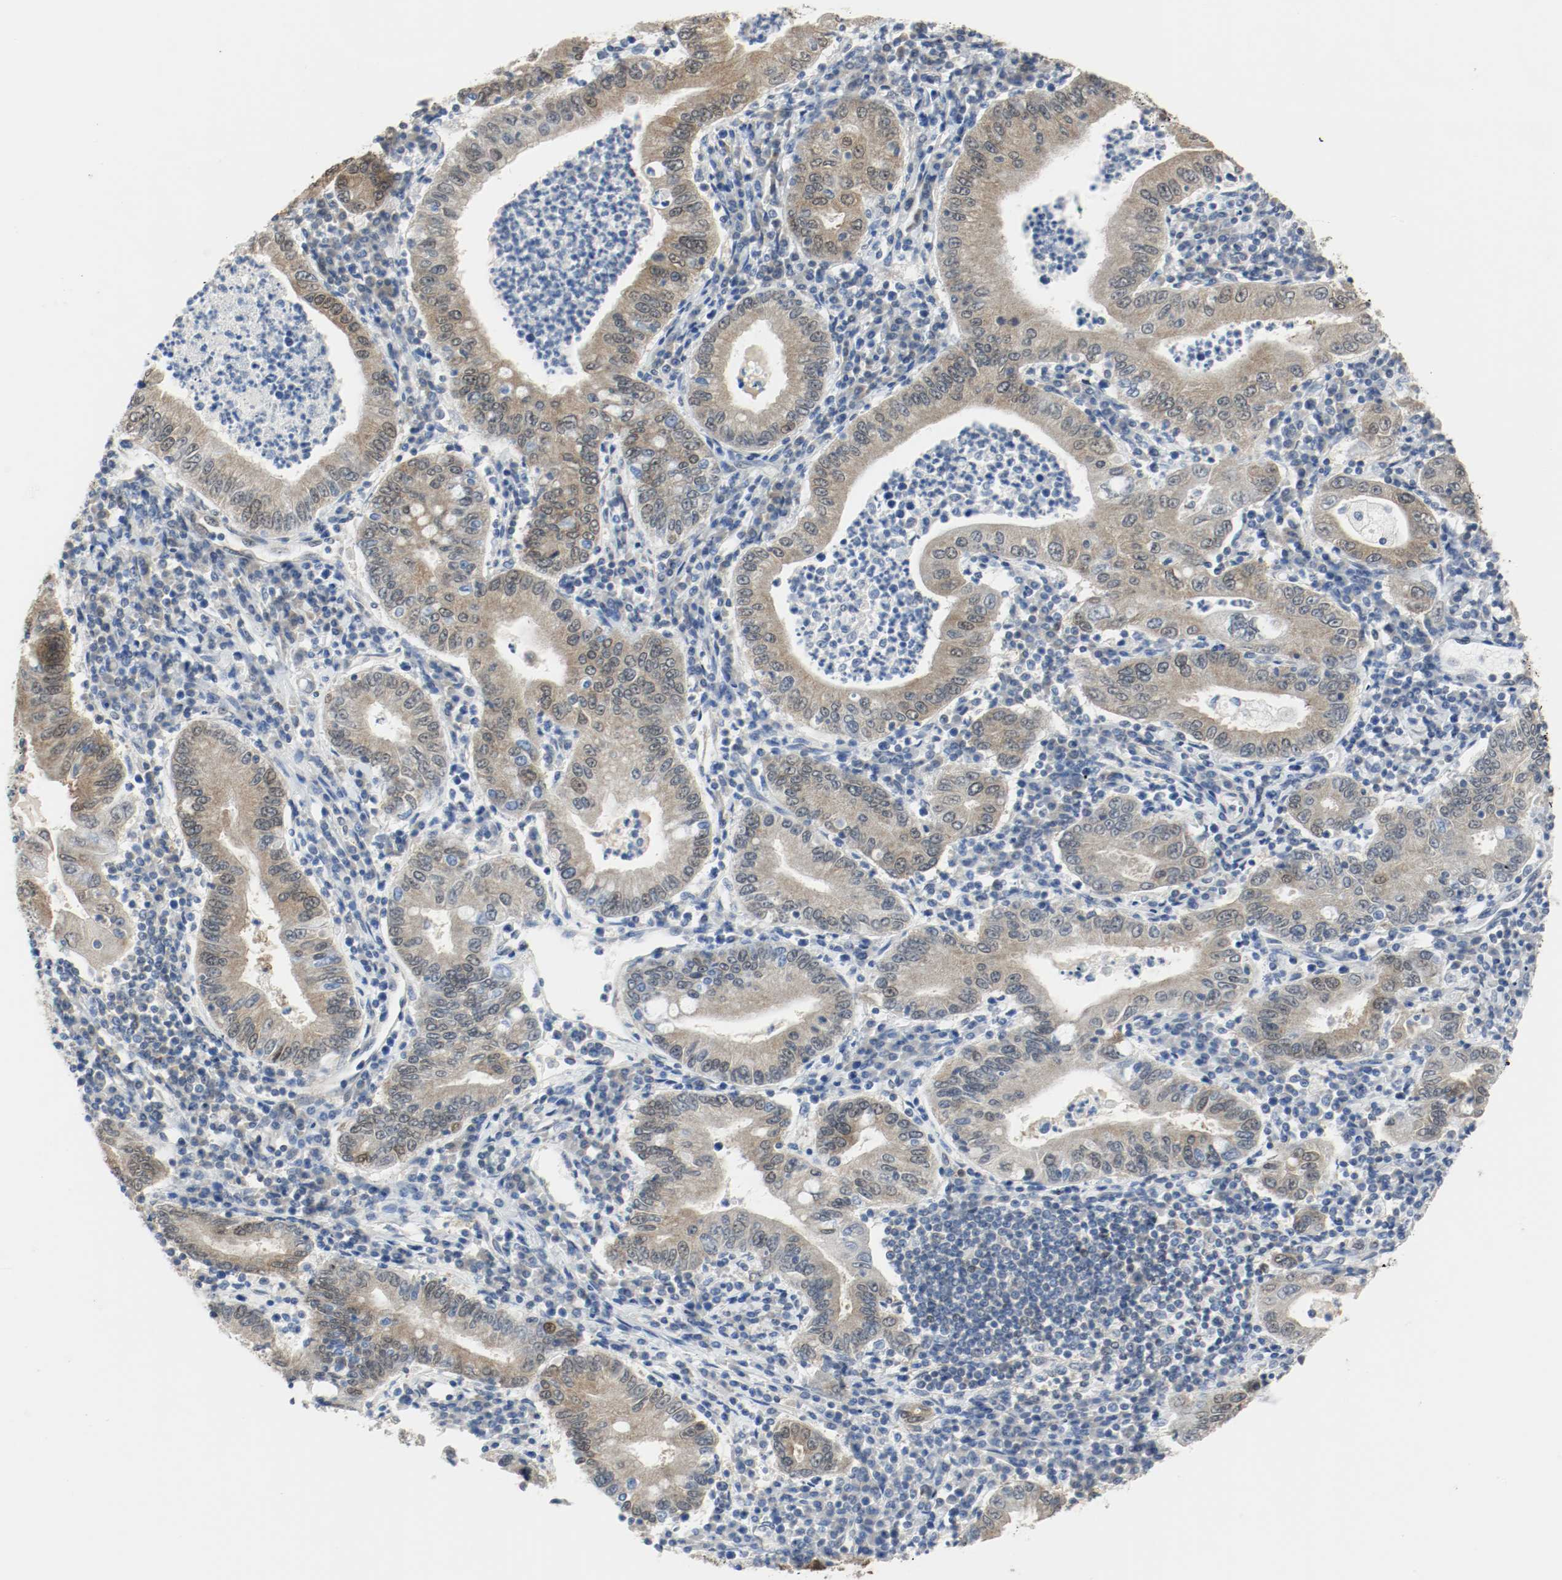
{"staining": {"intensity": "weak", "quantity": ">75%", "location": "cytoplasmic/membranous,nuclear"}, "tissue": "stomach cancer", "cell_type": "Tumor cells", "image_type": "cancer", "snomed": [{"axis": "morphology", "description": "Normal tissue, NOS"}, {"axis": "morphology", "description": "Adenocarcinoma, NOS"}, {"axis": "topography", "description": "Esophagus"}, {"axis": "topography", "description": "Stomach, upper"}, {"axis": "topography", "description": "Peripheral nerve tissue"}], "caption": "Immunohistochemical staining of stomach adenocarcinoma shows low levels of weak cytoplasmic/membranous and nuclear staining in about >75% of tumor cells. Using DAB (3,3'-diaminobenzidine) (brown) and hematoxylin (blue) stains, captured at high magnification using brightfield microscopy.", "gene": "PPME1", "patient": {"sex": "male", "age": 62}}